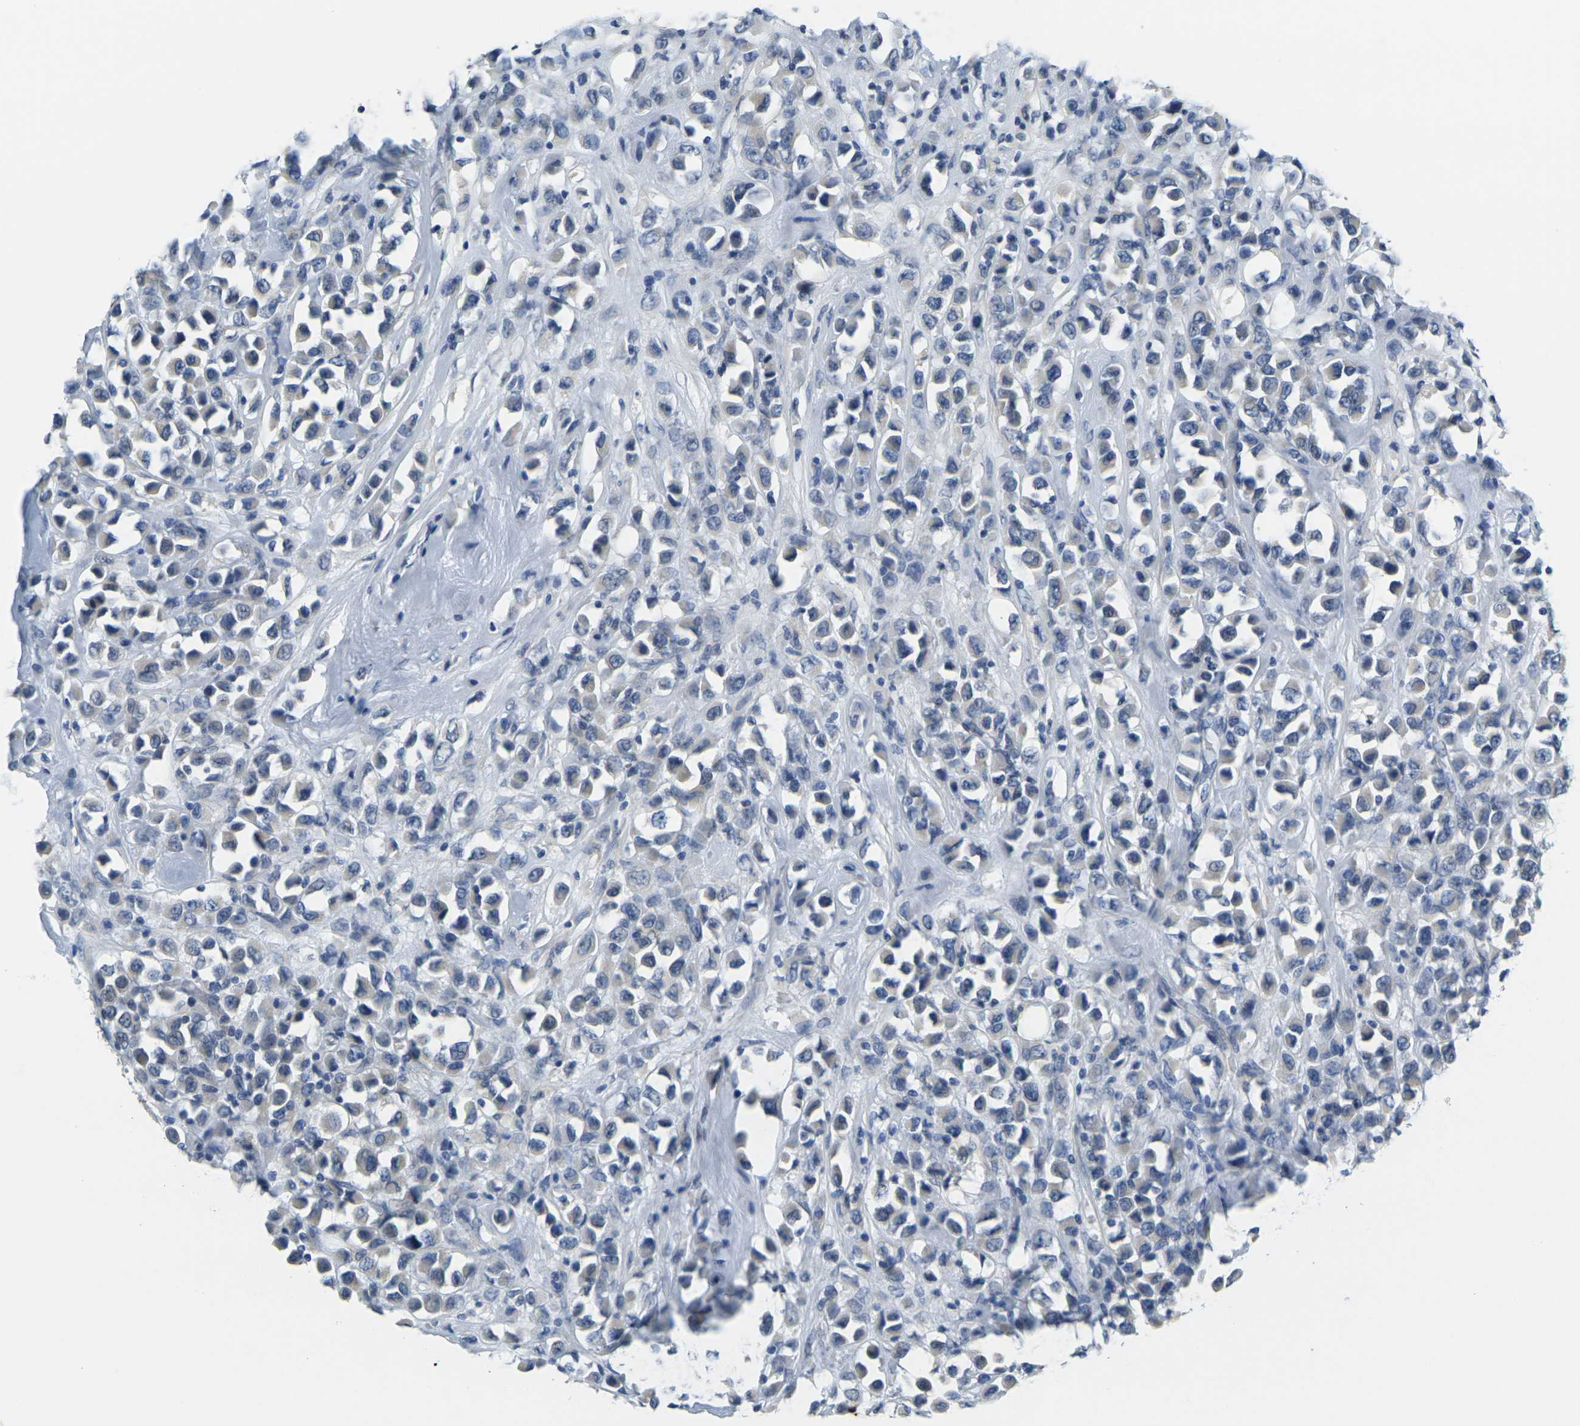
{"staining": {"intensity": "negative", "quantity": "none", "location": "none"}, "tissue": "breast cancer", "cell_type": "Tumor cells", "image_type": "cancer", "snomed": [{"axis": "morphology", "description": "Duct carcinoma"}, {"axis": "topography", "description": "Breast"}], "caption": "Protein analysis of infiltrating ductal carcinoma (breast) displays no significant staining in tumor cells.", "gene": "GPR15", "patient": {"sex": "female", "age": 61}}